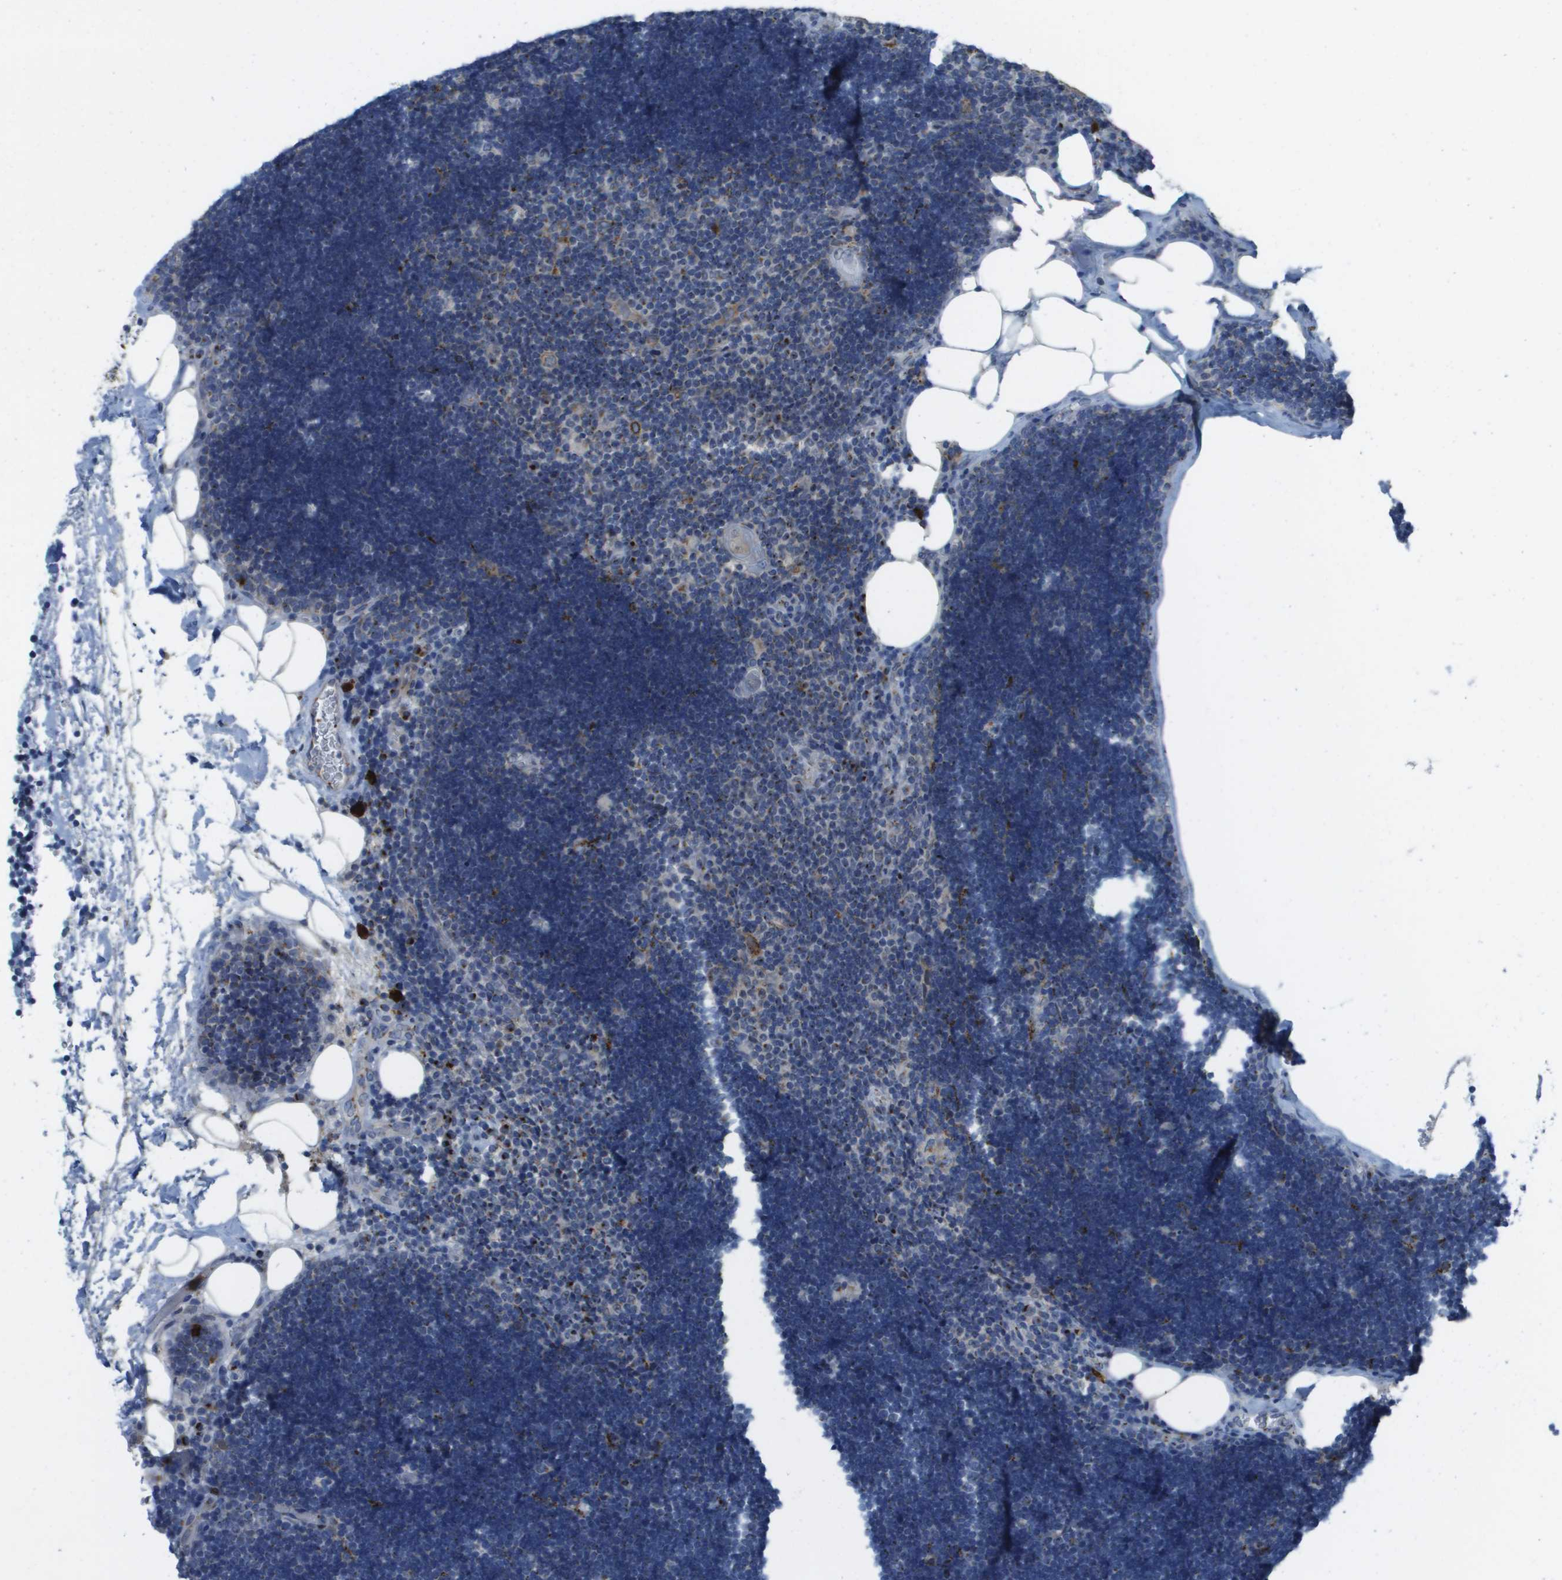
{"staining": {"intensity": "strong", "quantity": "25%-75%", "location": "cytoplasmic/membranous"}, "tissue": "lymph node", "cell_type": "Germinal center cells", "image_type": "normal", "snomed": [{"axis": "morphology", "description": "Normal tissue, NOS"}, {"axis": "topography", "description": "Lymph node"}], "caption": "Protein staining demonstrates strong cytoplasmic/membranous staining in about 25%-75% of germinal center cells in benign lymph node.", "gene": "QSOX2", "patient": {"sex": "male", "age": 33}}